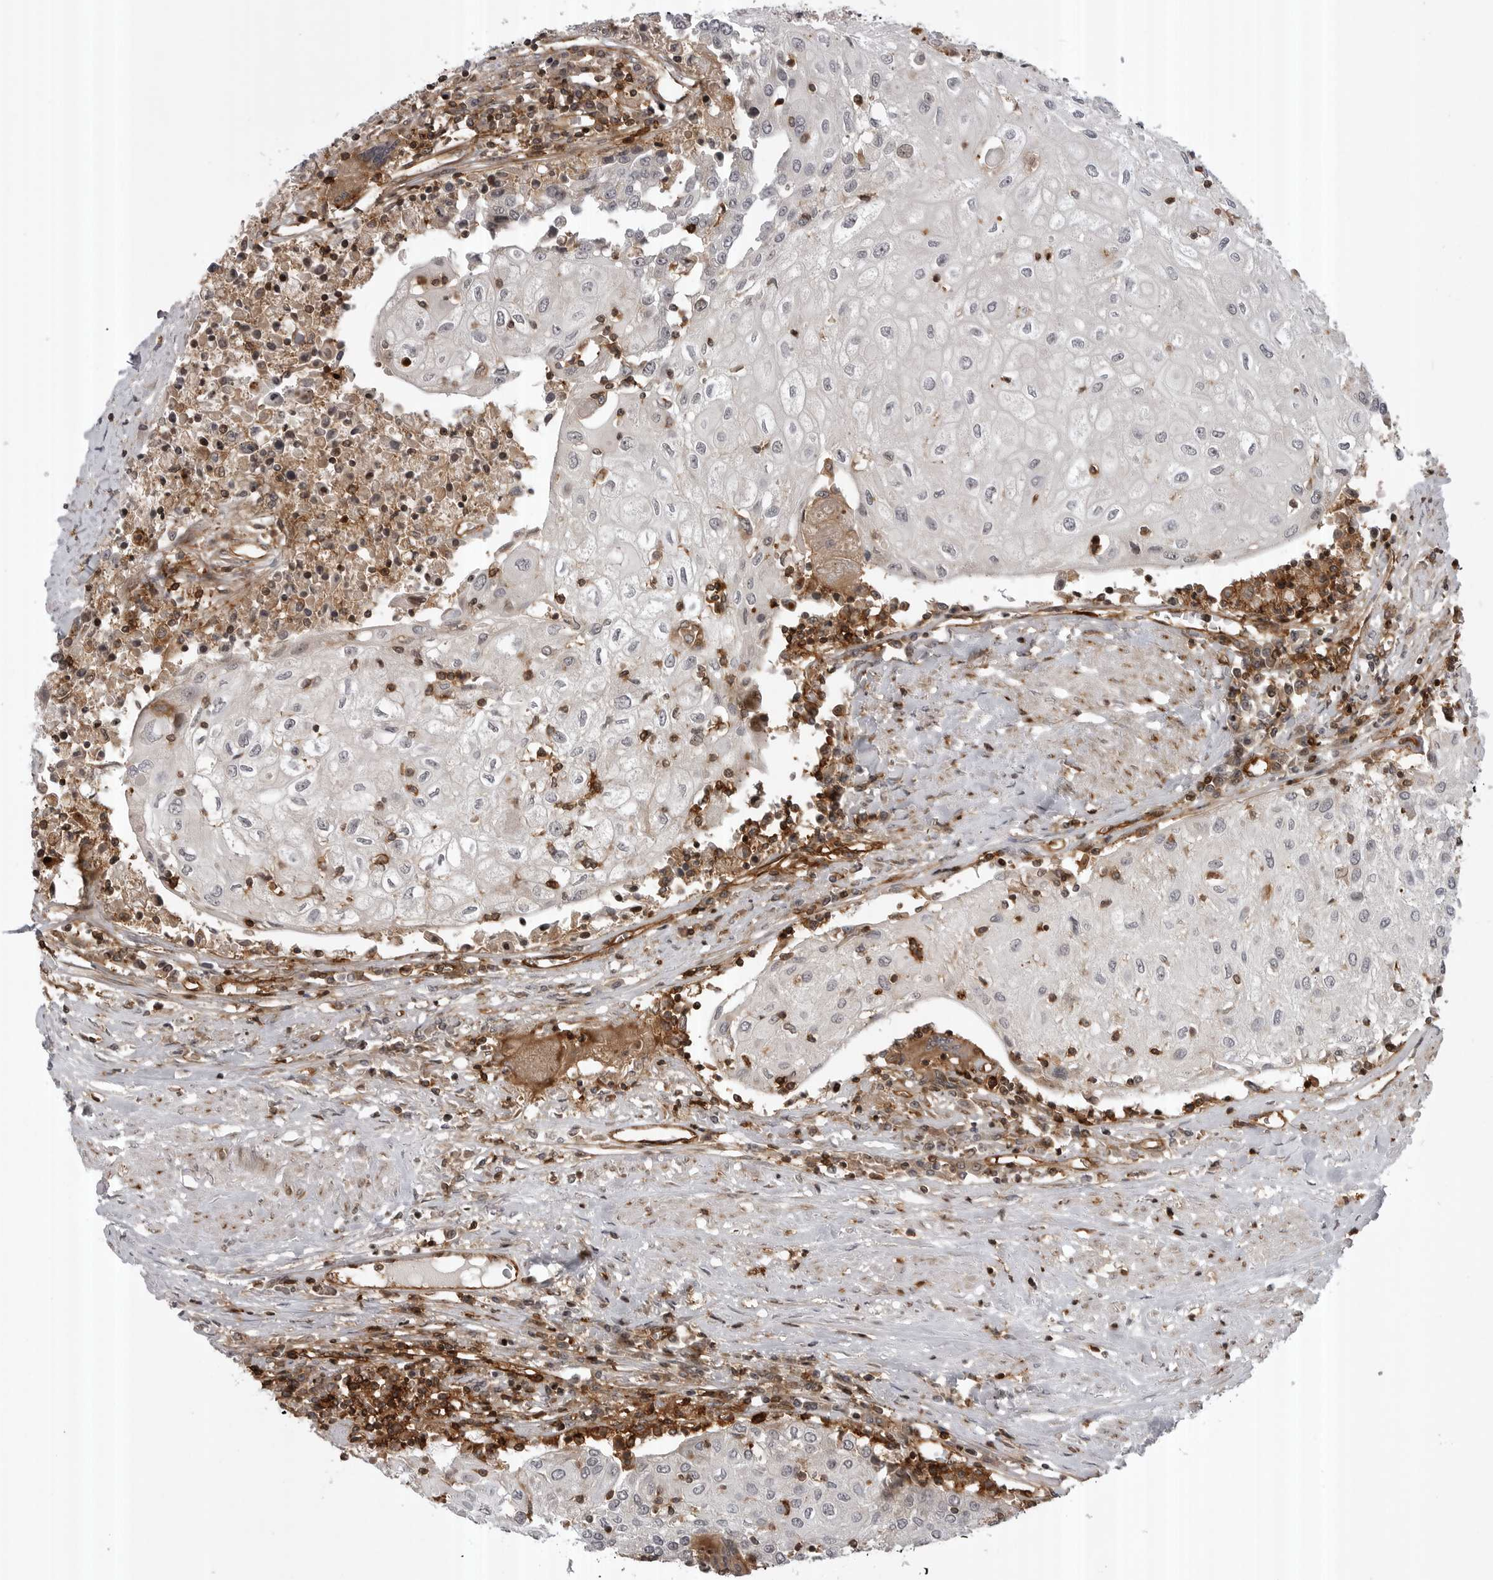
{"staining": {"intensity": "negative", "quantity": "none", "location": "none"}, "tissue": "urothelial cancer", "cell_type": "Tumor cells", "image_type": "cancer", "snomed": [{"axis": "morphology", "description": "Urothelial carcinoma, High grade"}, {"axis": "topography", "description": "Urinary bladder"}], "caption": "Immunohistochemistry (IHC) photomicrograph of neoplastic tissue: high-grade urothelial carcinoma stained with DAB demonstrates no significant protein positivity in tumor cells.", "gene": "ABL1", "patient": {"sex": "female", "age": 85}}